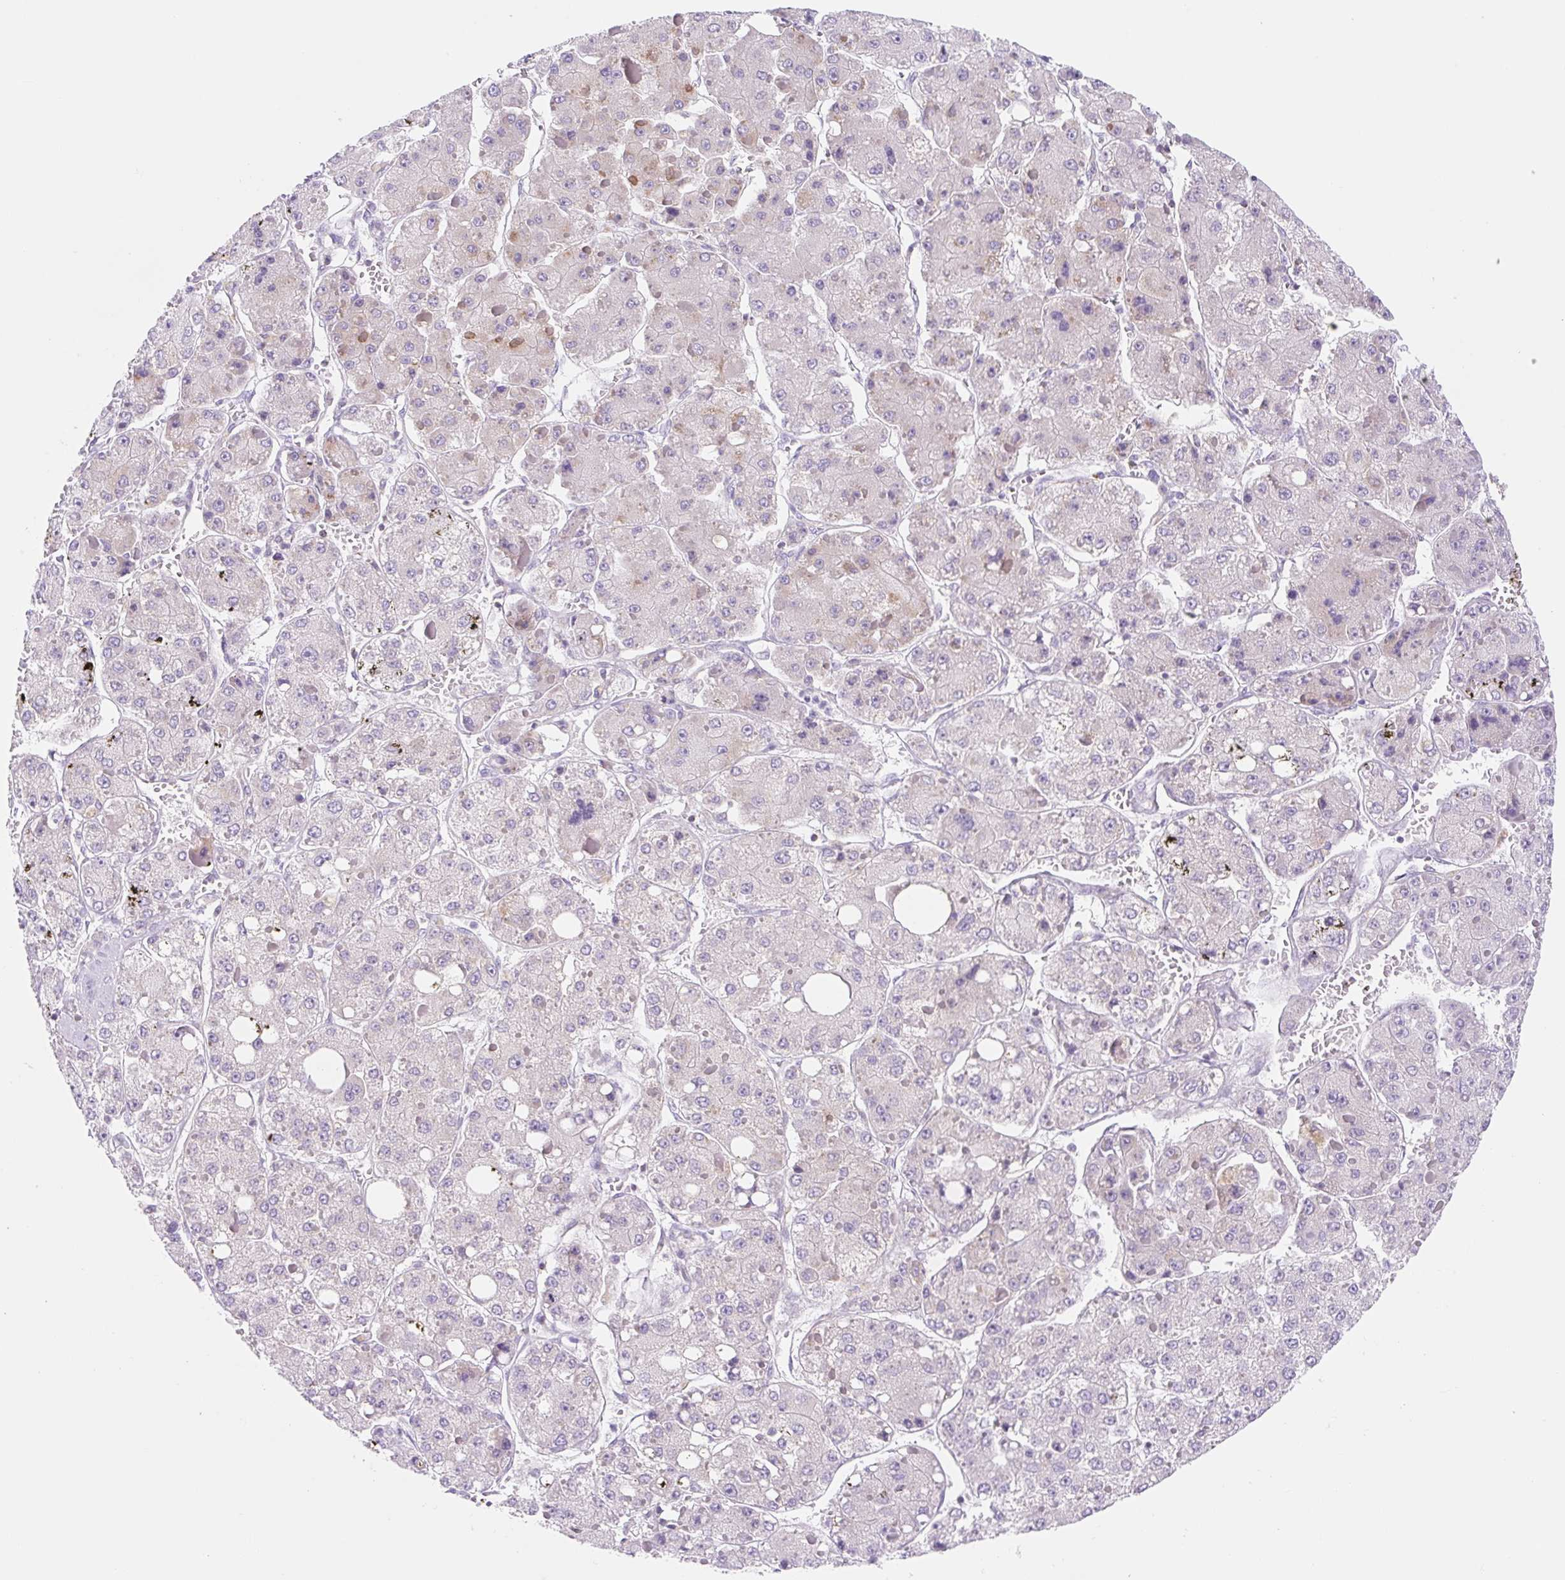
{"staining": {"intensity": "negative", "quantity": "none", "location": "none"}, "tissue": "liver cancer", "cell_type": "Tumor cells", "image_type": "cancer", "snomed": [{"axis": "morphology", "description": "Carcinoma, Hepatocellular, NOS"}, {"axis": "topography", "description": "Liver"}], "caption": "Protein analysis of liver cancer (hepatocellular carcinoma) exhibits no significant staining in tumor cells.", "gene": "FOCAD", "patient": {"sex": "female", "age": 73}}